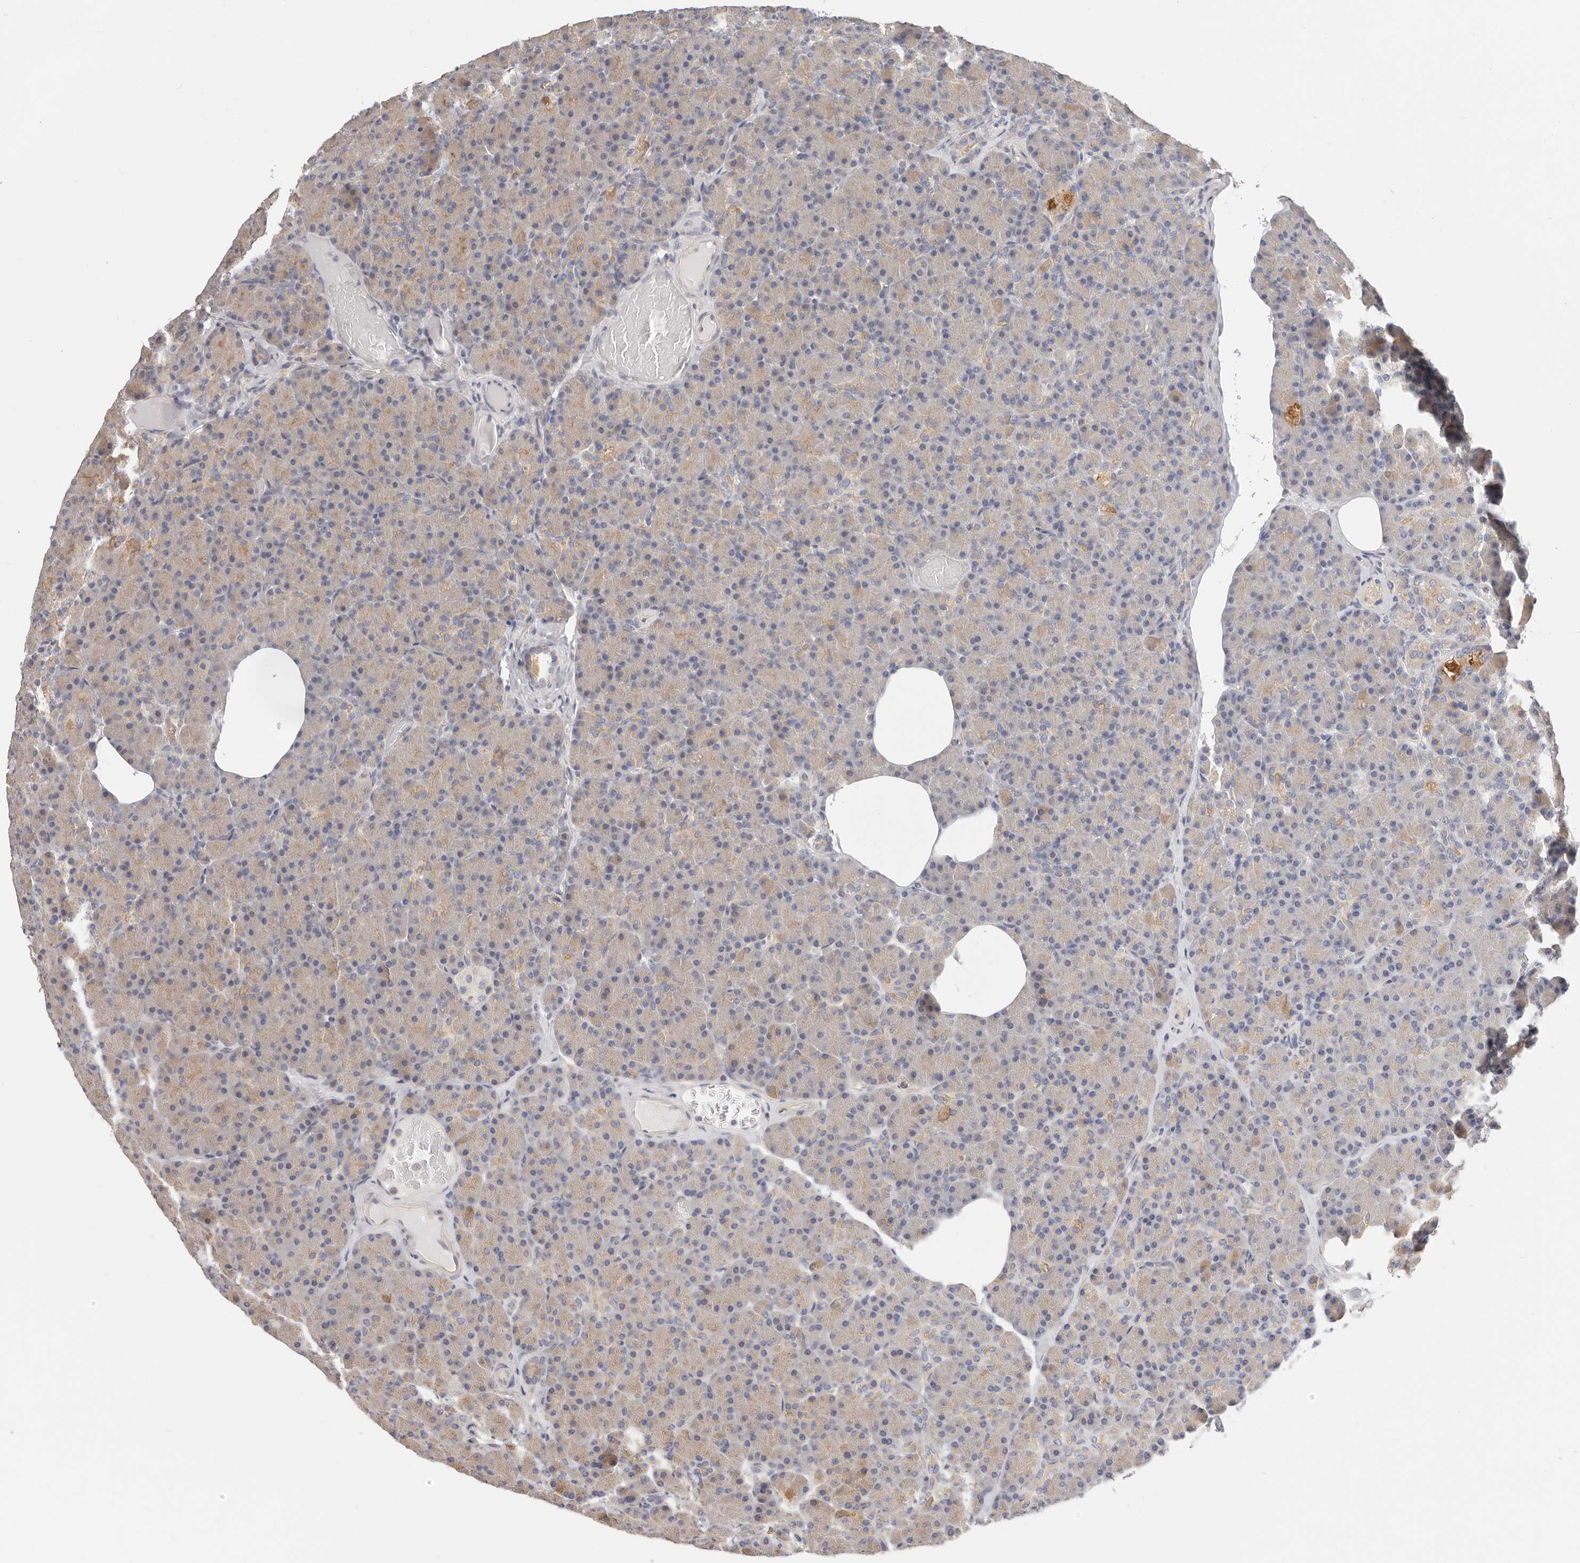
{"staining": {"intensity": "moderate", "quantity": "<25%", "location": "cytoplasmic/membranous"}, "tissue": "pancreas", "cell_type": "Exocrine glandular cells", "image_type": "normal", "snomed": [{"axis": "morphology", "description": "Normal tissue, NOS"}, {"axis": "topography", "description": "Pancreas"}], "caption": "Human pancreas stained with a brown dye demonstrates moderate cytoplasmic/membranous positive positivity in approximately <25% of exocrine glandular cells.", "gene": "AFDN", "patient": {"sex": "female", "age": 43}}